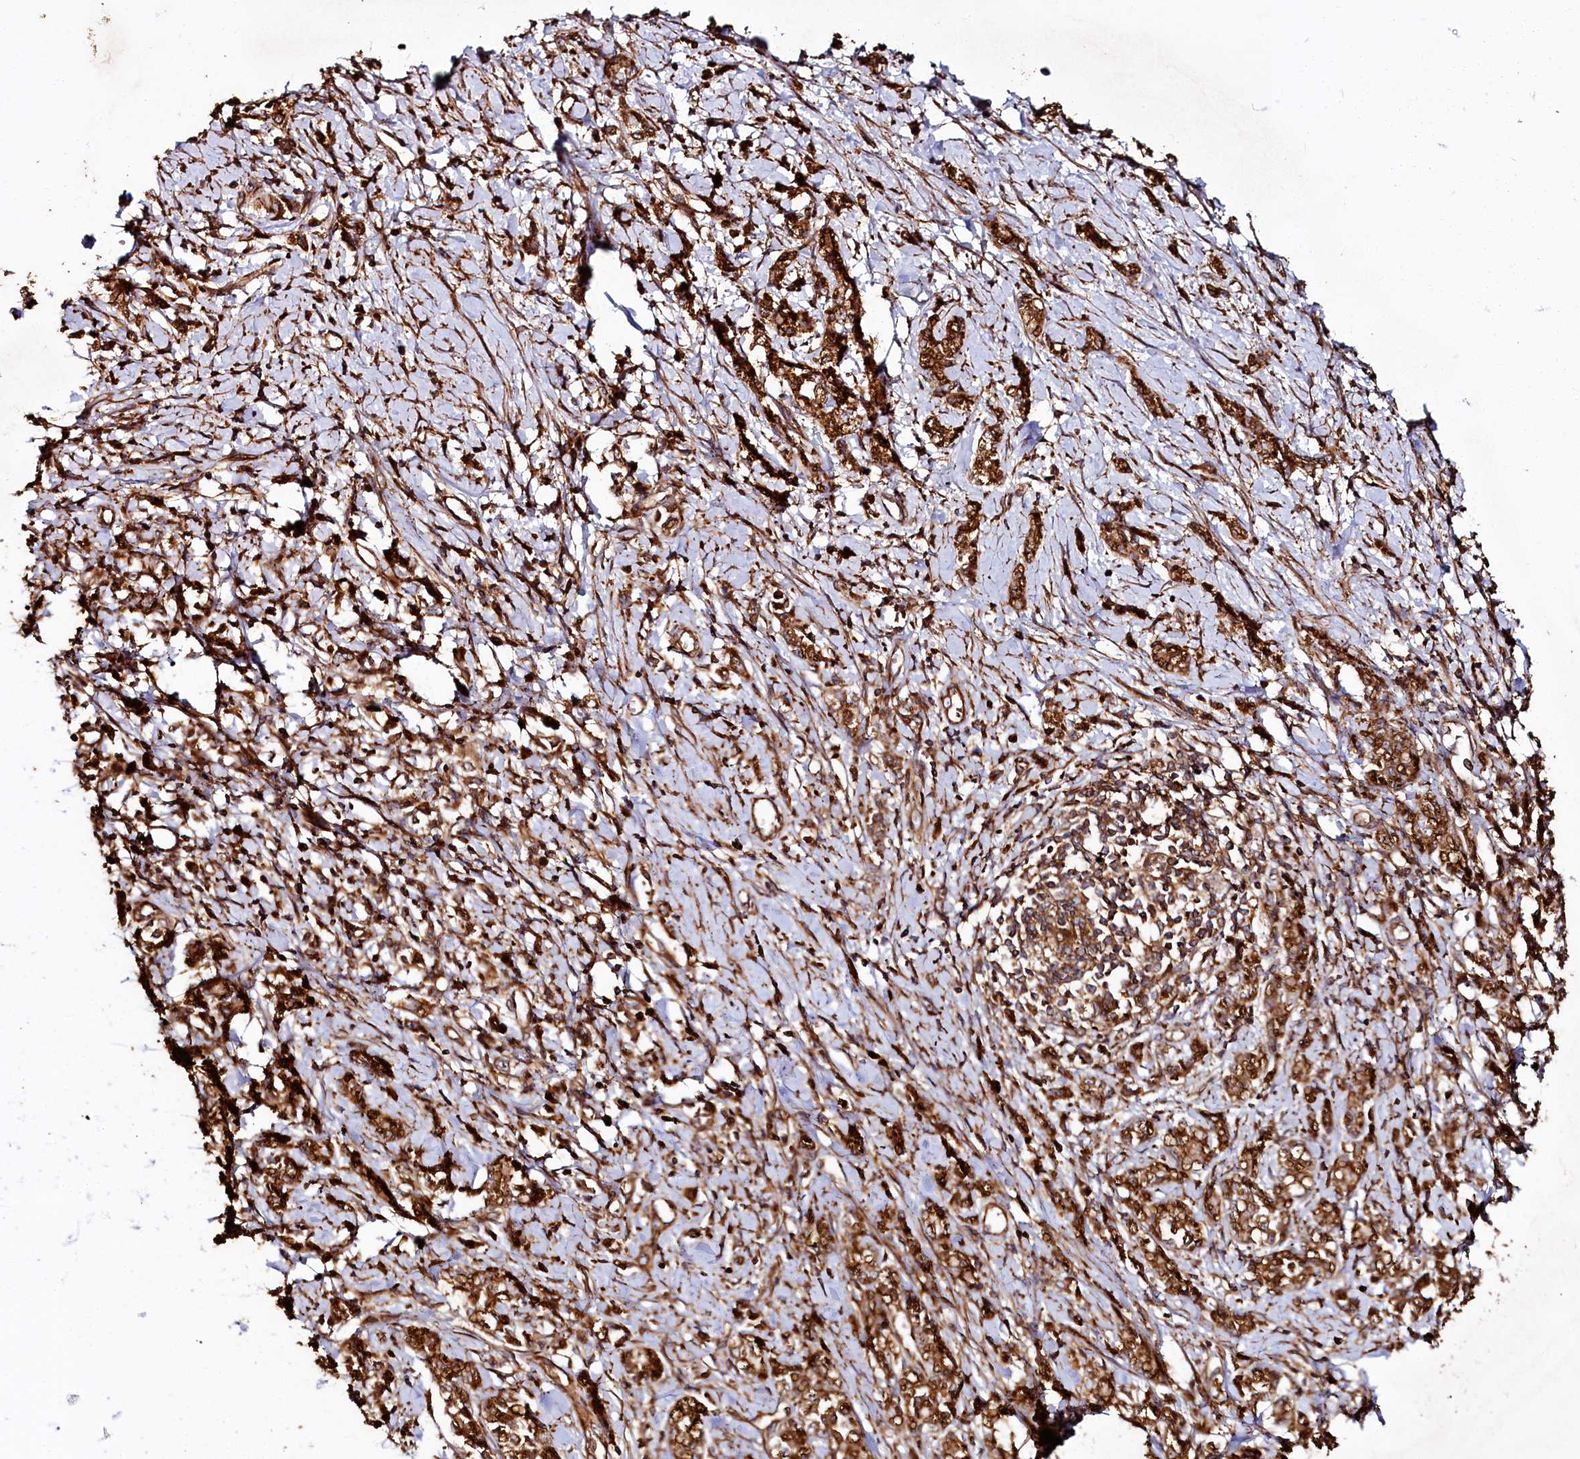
{"staining": {"intensity": "strong", "quantity": ">75%", "location": "cytoplasmic/membranous"}, "tissue": "stomach cancer", "cell_type": "Tumor cells", "image_type": "cancer", "snomed": [{"axis": "morphology", "description": "Adenocarcinoma, NOS"}, {"axis": "topography", "description": "Stomach"}], "caption": "Immunohistochemistry of stomach adenocarcinoma exhibits high levels of strong cytoplasmic/membranous expression in about >75% of tumor cells.", "gene": "WDR73", "patient": {"sex": "female", "age": 76}}